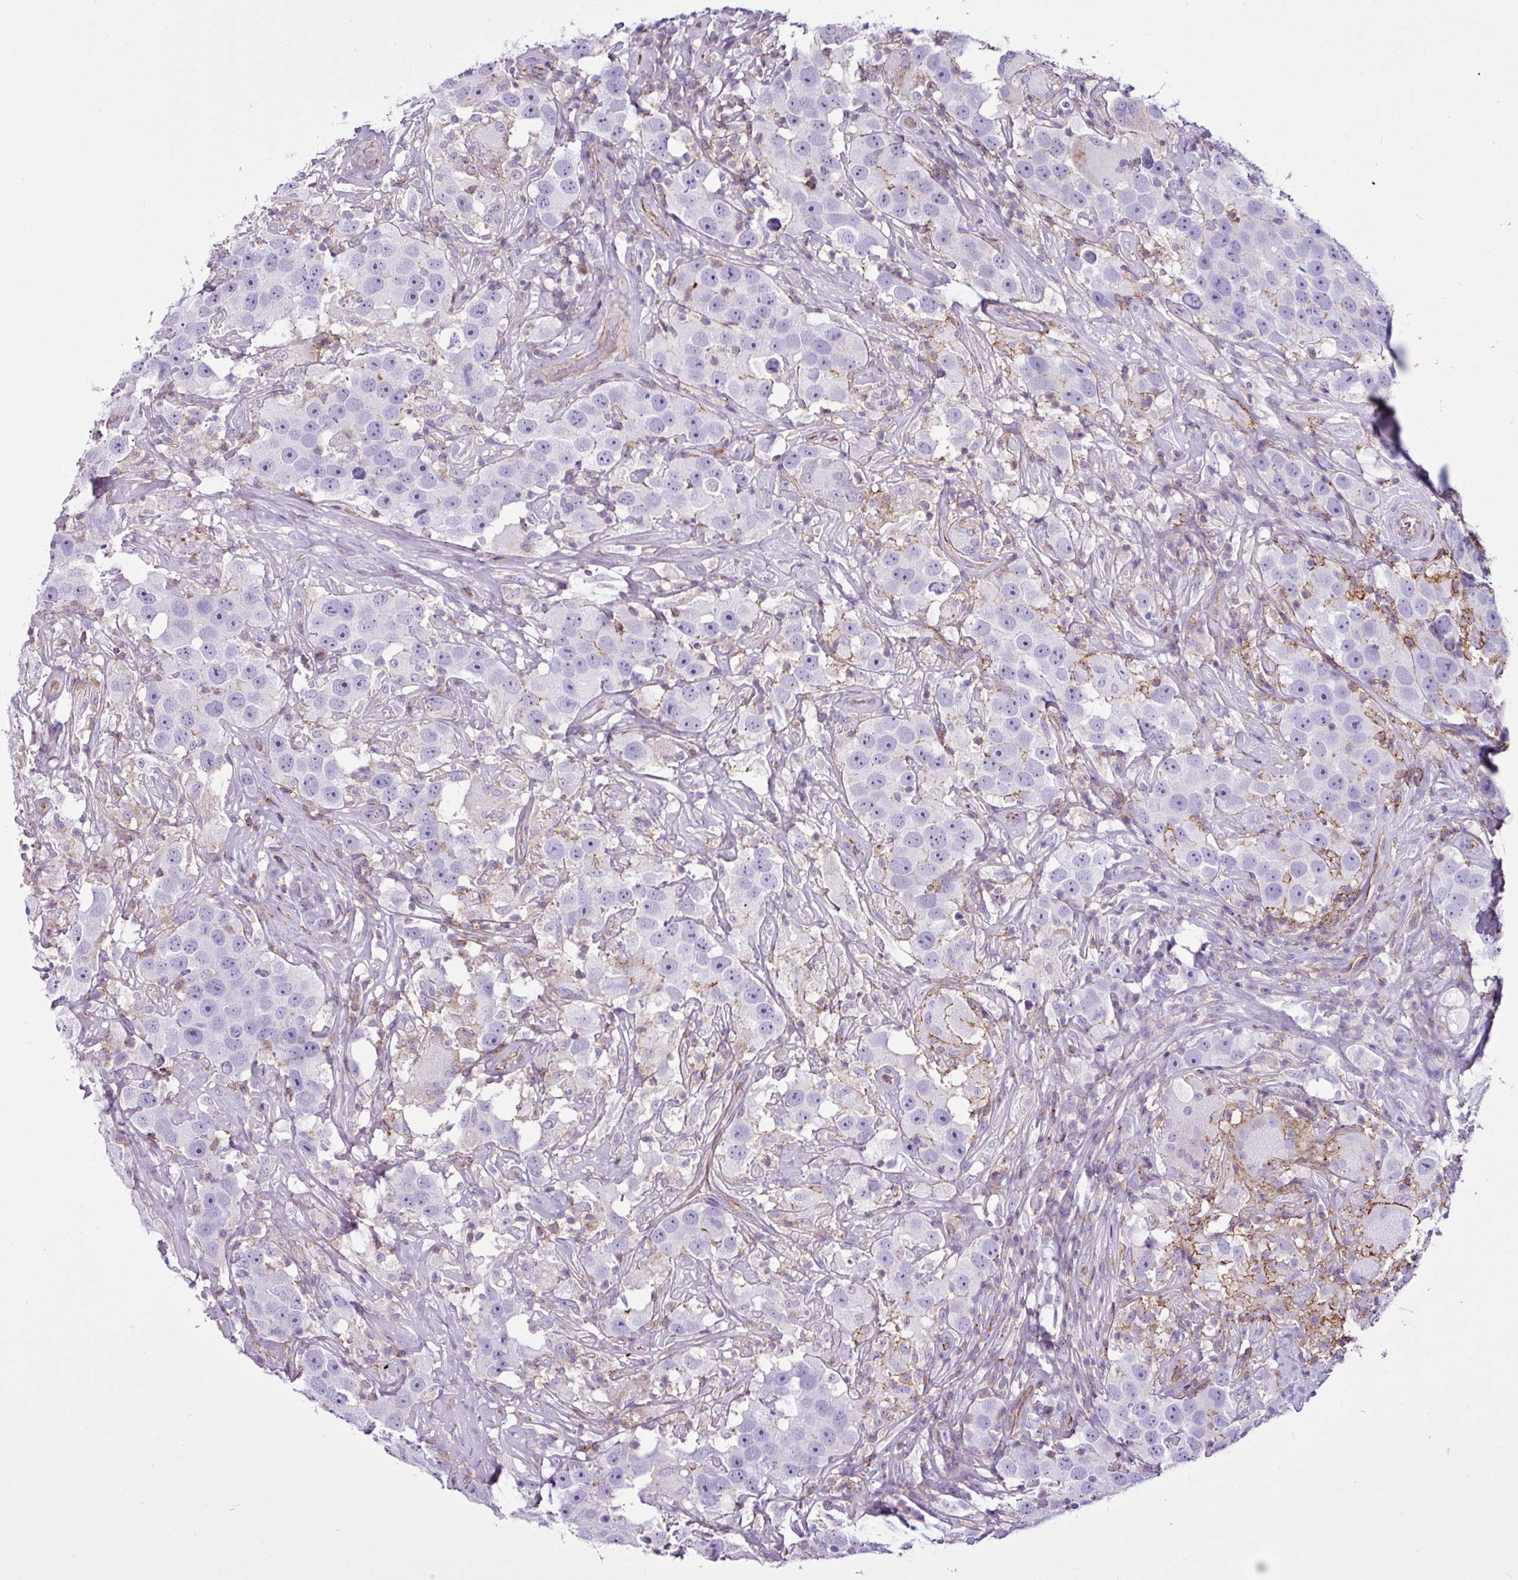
{"staining": {"intensity": "negative", "quantity": "none", "location": "none"}, "tissue": "testis cancer", "cell_type": "Tumor cells", "image_type": "cancer", "snomed": [{"axis": "morphology", "description": "Seminoma, NOS"}, {"axis": "topography", "description": "Testis"}], "caption": "The immunohistochemistry (IHC) micrograph has no significant positivity in tumor cells of testis cancer (seminoma) tissue. The staining was performed using DAB (3,3'-diaminobenzidine) to visualize the protein expression in brown, while the nuclei were stained in blue with hematoxylin (Magnification: 20x).", "gene": "EME2", "patient": {"sex": "male", "age": 49}}